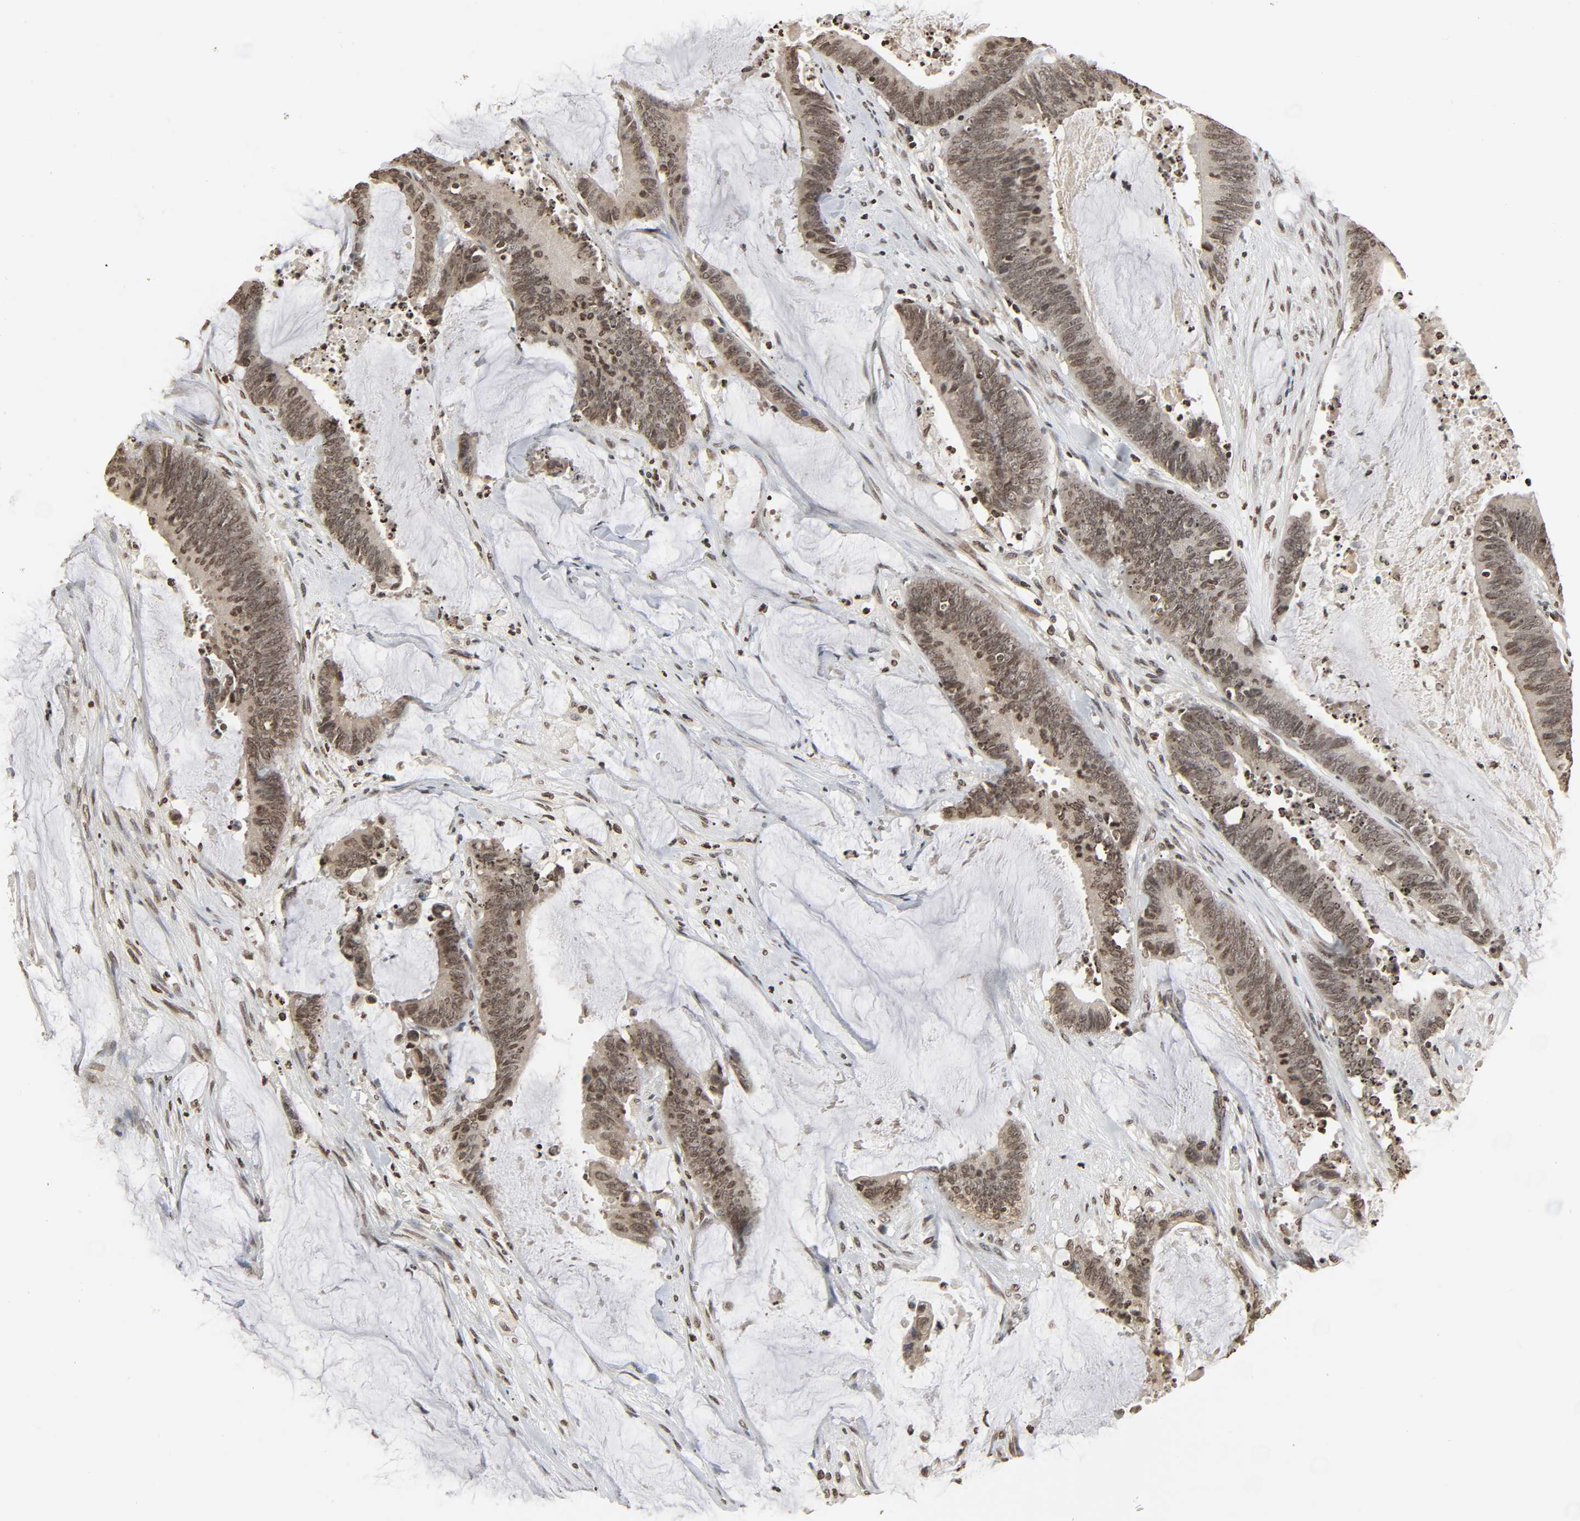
{"staining": {"intensity": "moderate", "quantity": ">75%", "location": "nuclear"}, "tissue": "colorectal cancer", "cell_type": "Tumor cells", "image_type": "cancer", "snomed": [{"axis": "morphology", "description": "Adenocarcinoma, NOS"}, {"axis": "topography", "description": "Rectum"}], "caption": "A brown stain labels moderate nuclear staining of a protein in colorectal cancer tumor cells.", "gene": "ELAVL1", "patient": {"sex": "female", "age": 66}}